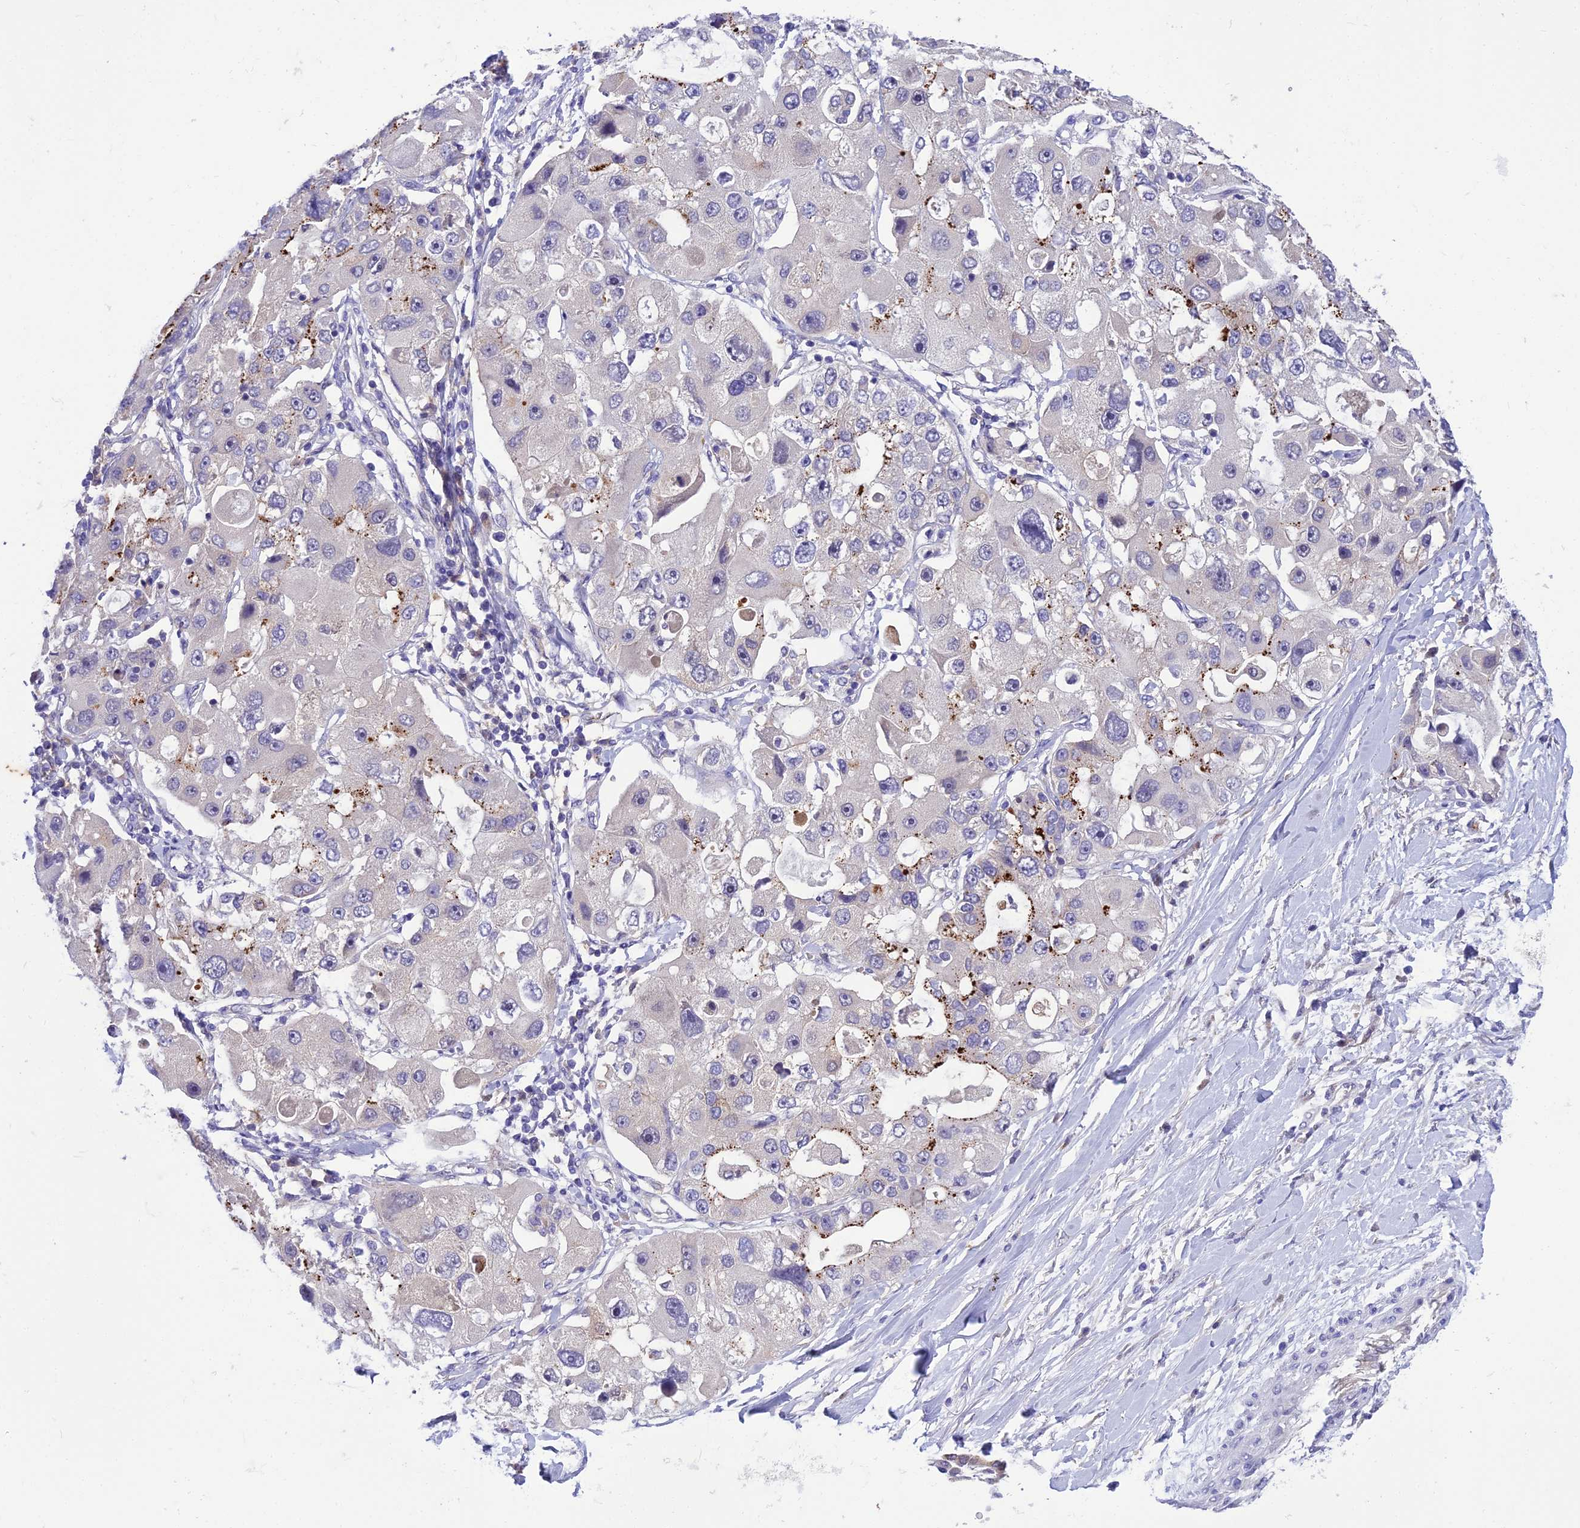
{"staining": {"intensity": "negative", "quantity": "none", "location": "none"}, "tissue": "lung cancer", "cell_type": "Tumor cells", "image_type": "cancer", "snomed": [{"axis": "morphology", "description": "Adenocarcinoma, NOS"}, {"axis": "topography", "description": "Lung"}], "caption": "Immunohistochemical staining of lung cancer (adenocarcinoma) displays no significant expression in tumor cells.", "gene": "BORCS6", "patient": {"sex": "female", "age": 54}}